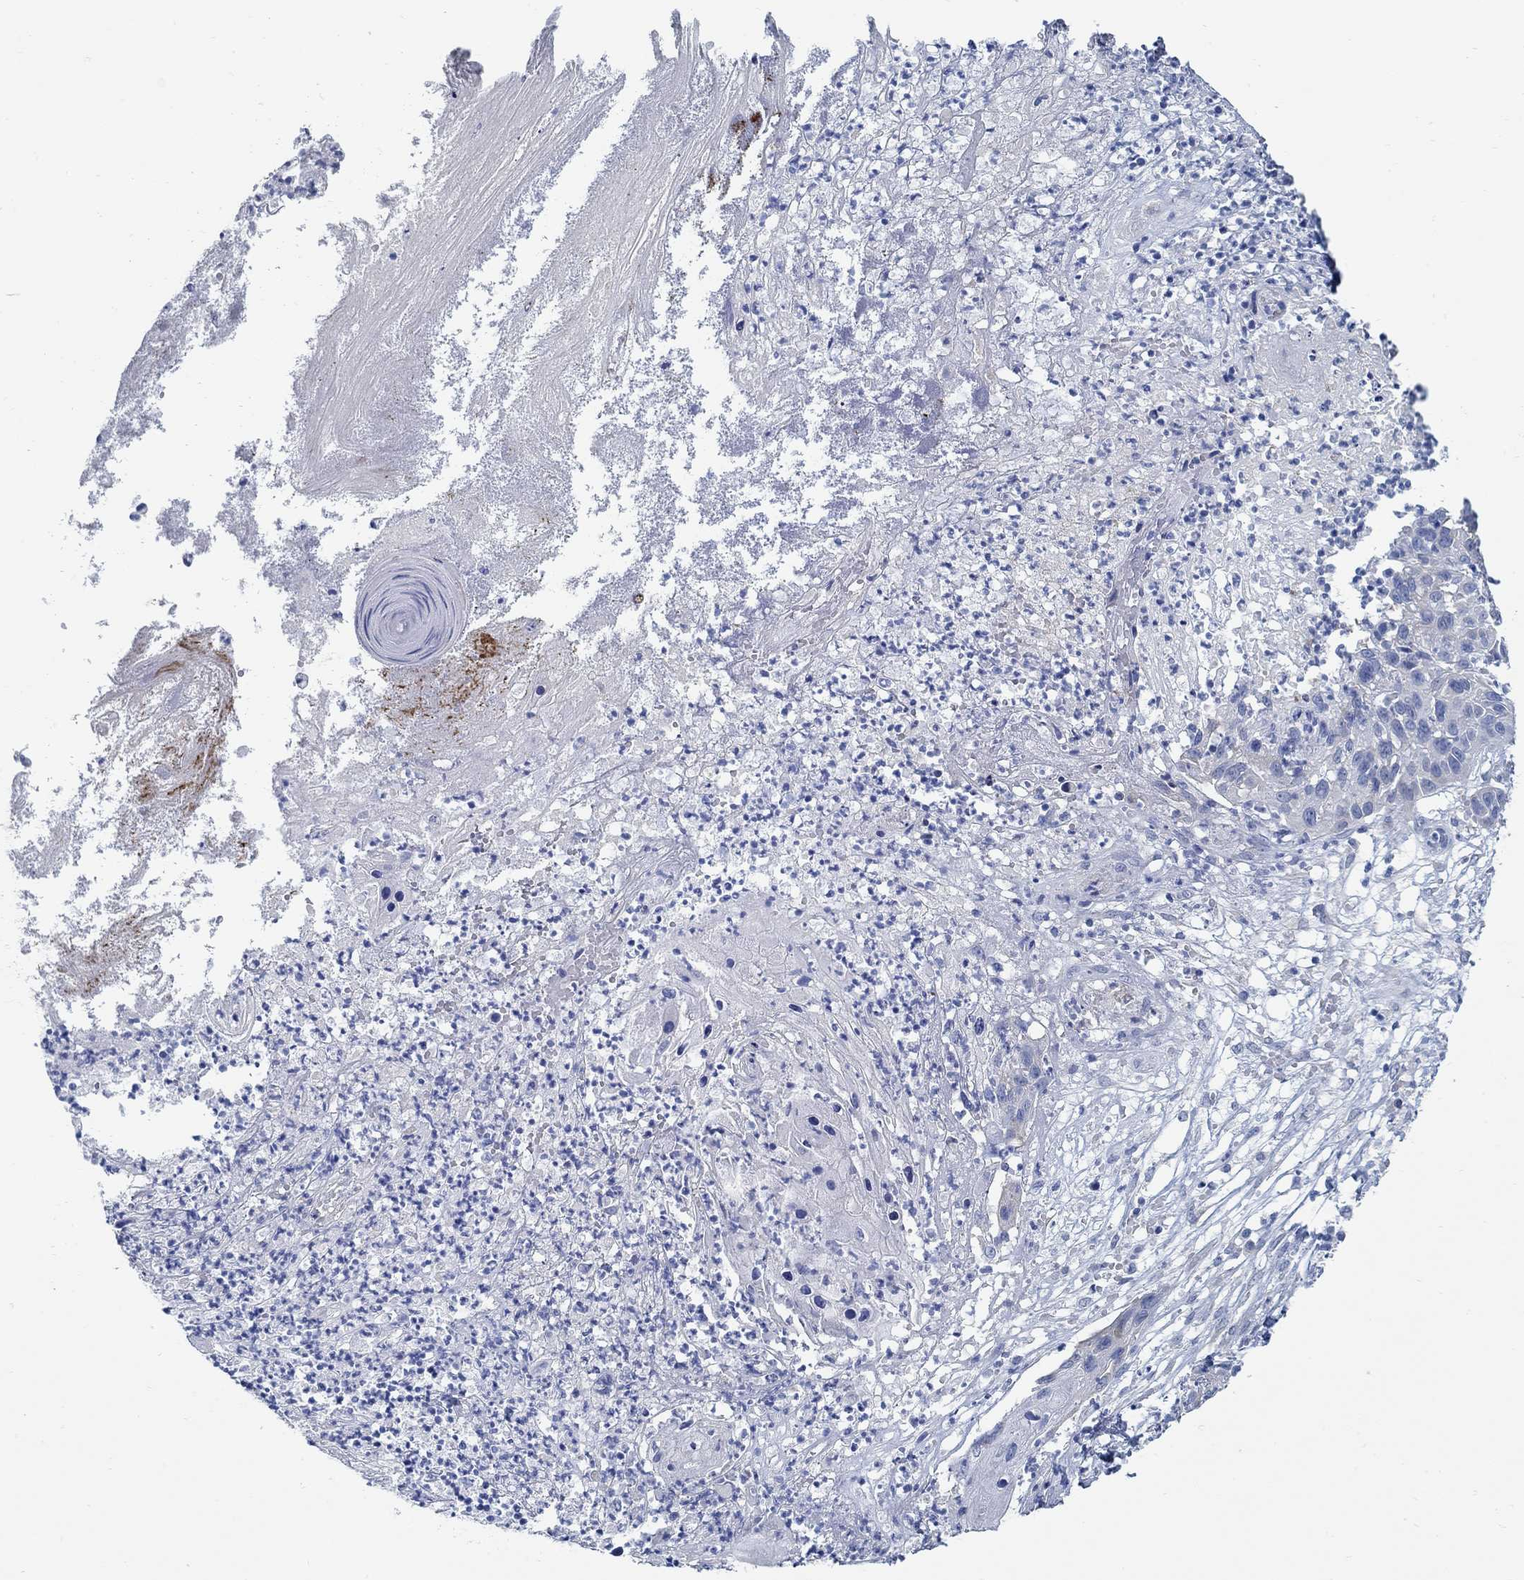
{"staining": {"intensity": "negative", "quantity": "none", "location": "none"}, "tissue": "skin cancer", "cell_type": "Tumor cells", "image_type": "cancer", "snomed": [{"axis": "morphology", "description": "Squamous cell carcinoma, NOS"}, {"axis": "topography", "description": "Skin"}], "caption": "Immunohistochemical staining of human skin cancer (squamous cell carcinoma) reveals no significant positivity in tumor cells. Brightfield microscopy of IHC stained with DAB (3,3'-diaminobenzidine) (brown) and hematoxylin (blue), captured at high magnification.", "gene": "C15orf39", "patient": {"sex": "male", "age": 92}}